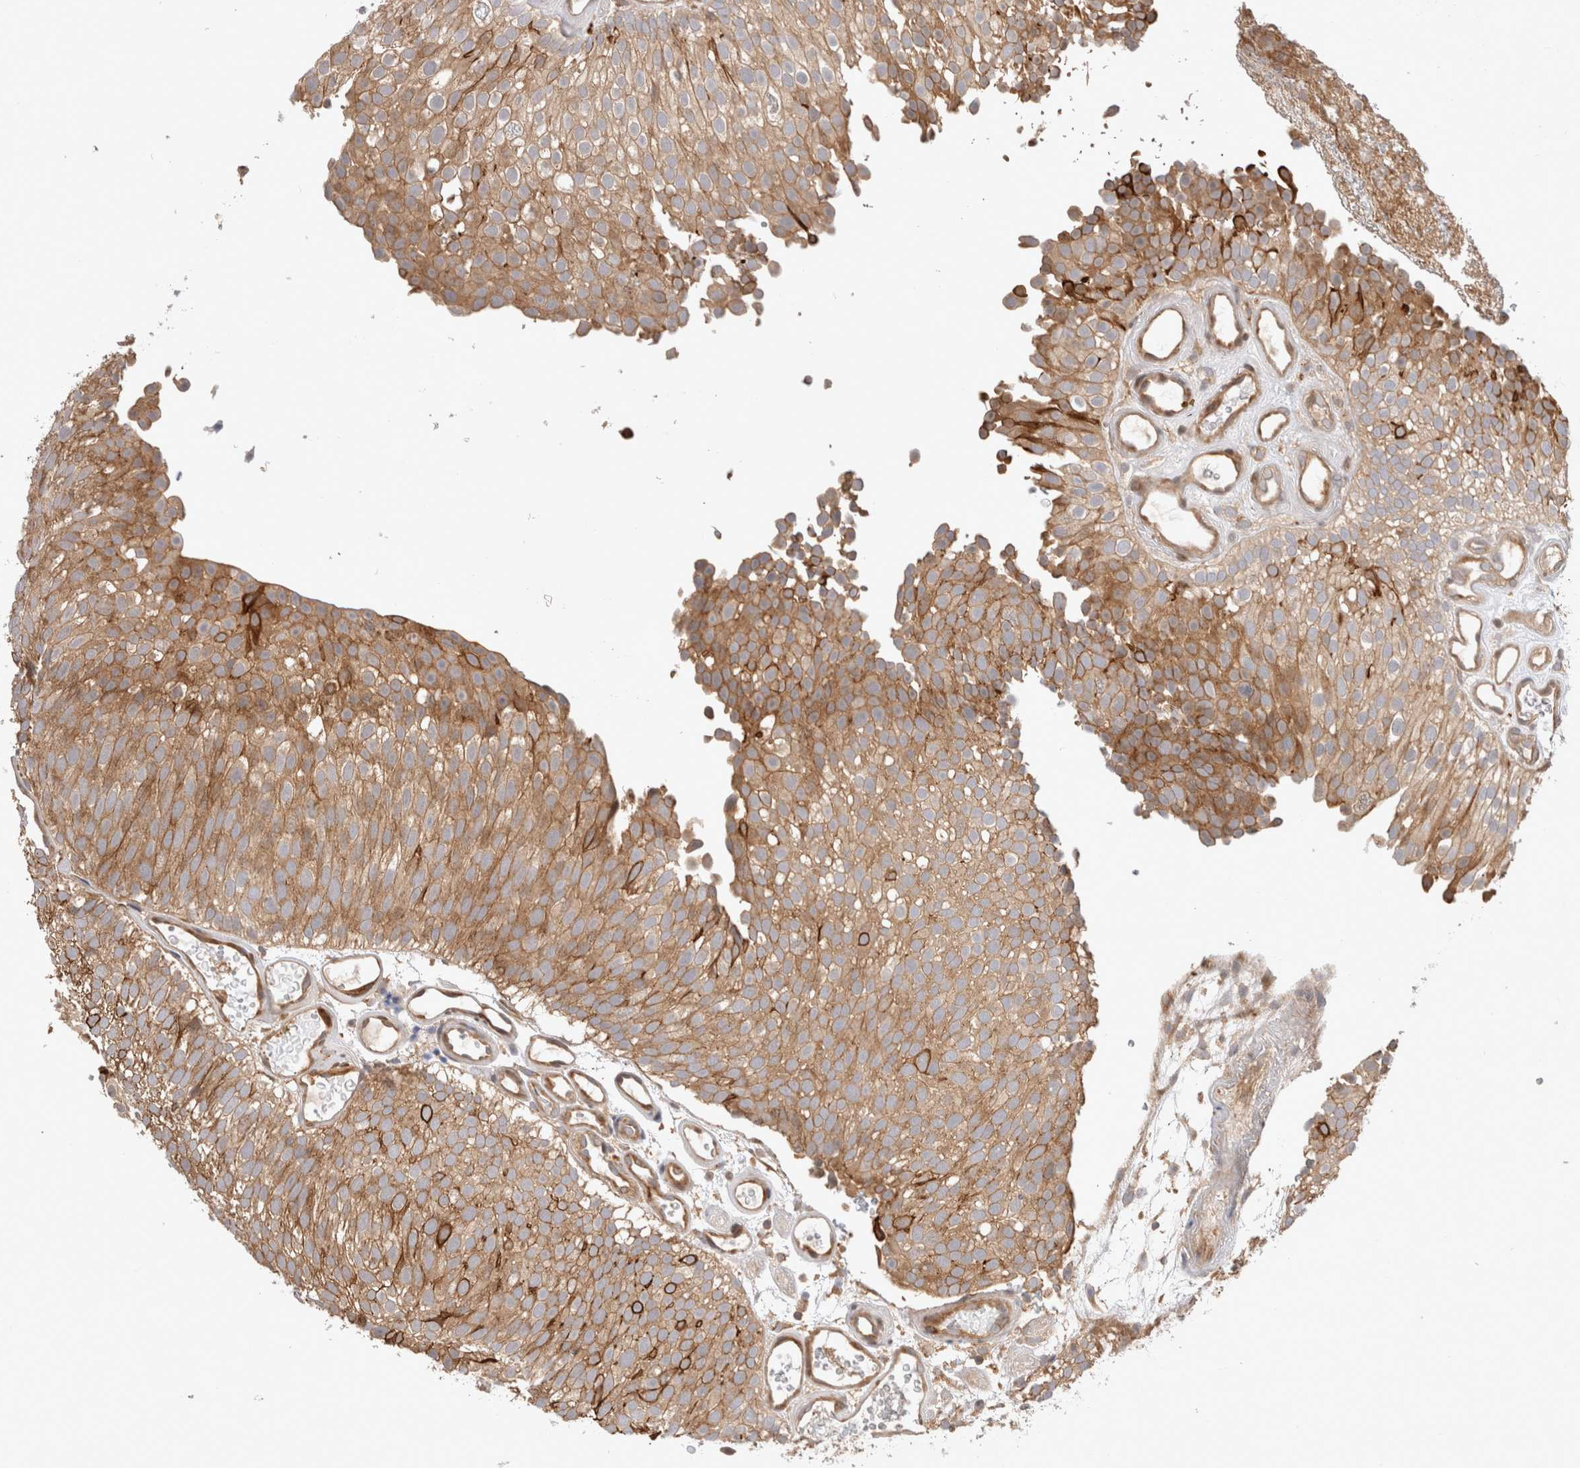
{"staining": {"intensity": "moderate", "quantity": ">75%", "location": "cytoplasmic/membranous"}, "tissue": "urothelial cancer", "cell_type": "Tumor cells", "image_type": "cancer", "snomed": [{"axis": "morphology", "description": "Urothelial carcinoma, Low grade"}, {"axis": "topography", "description": "Urinary bladder"}], "caption": "Low-grade urothelial carcinoma tissue demonstrates moderate cytoplasmic/membranous expression in approximately >75% of tumor cells, visualized by immunohistochemistry.", "gene": "VPS28", "patient": {"sex": "male", "age": 78}}